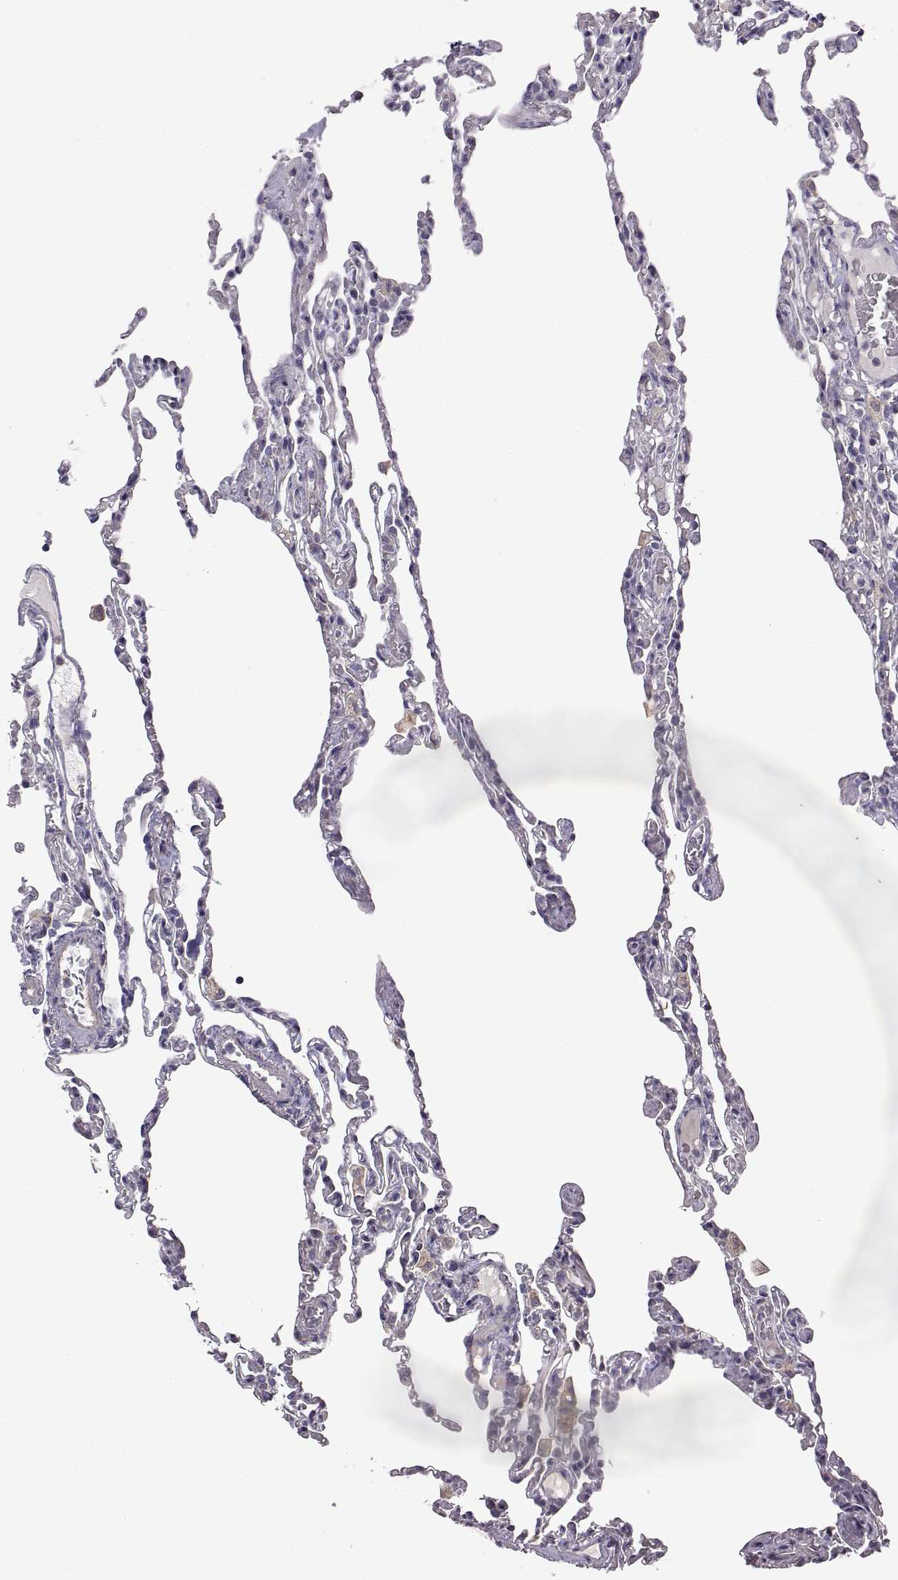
{"staining": {"intensity": "negative", "quantity": "none", "location": "none"}, "tissue": "lung", "cell_type": "Alveolar cells", "image_type": "normal", "snomed": [{"axis": "morphology", "description": "Normal tissue, NOS"}, {"axis": "topography", "description": "Lung"}], "caption": "This histopathology image is of benign lung stained with IHC to label a protein in brown with the nuclei are counter-stained blue. There is no staining in alveolar cells.", "gene": "DDC", "patient": {"sex": "female", "age": 43}}